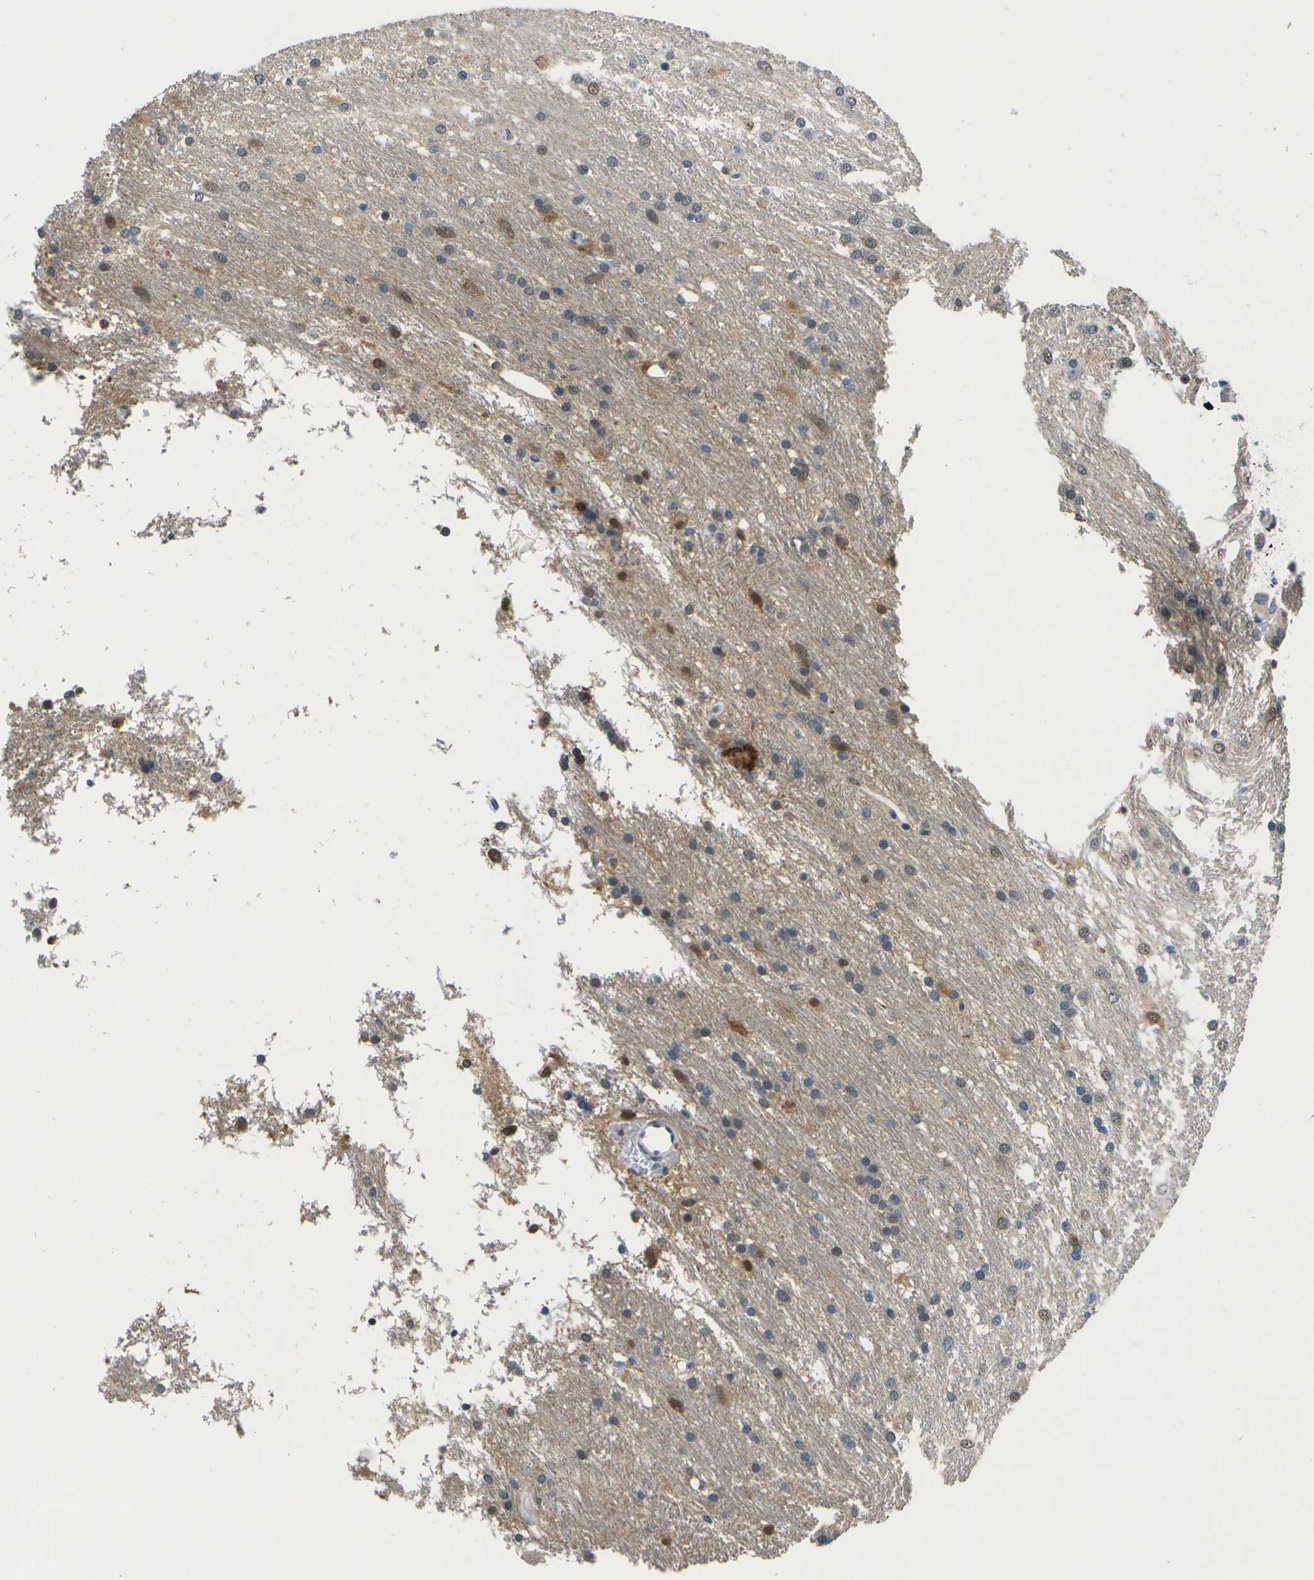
{"staining": {"intensity": "moderate", "quantity": "<25%", "location": "cytoplasmic/membranous,nuclear"}, "tissue": "glioma", "cell_type": "Tumor cells", "image_type": "cancer", "snomed": [{"axis": "morphology", "description": "Glioma, malignant, Low grade"}, {"axis": "topography", "description": "Brain"}], "caption": "An immunohistochemistry histopathology image of tumor tissue is shown. Protein staining in brown shows moderate cytoplasmic/membranous and nuclear positivity in glioma within tumor cells. The protein of interest is shown in brown color, while the nuclei are stained blue.", "gene": "DSE", "patient": {"sex": "male", "age": 77}}